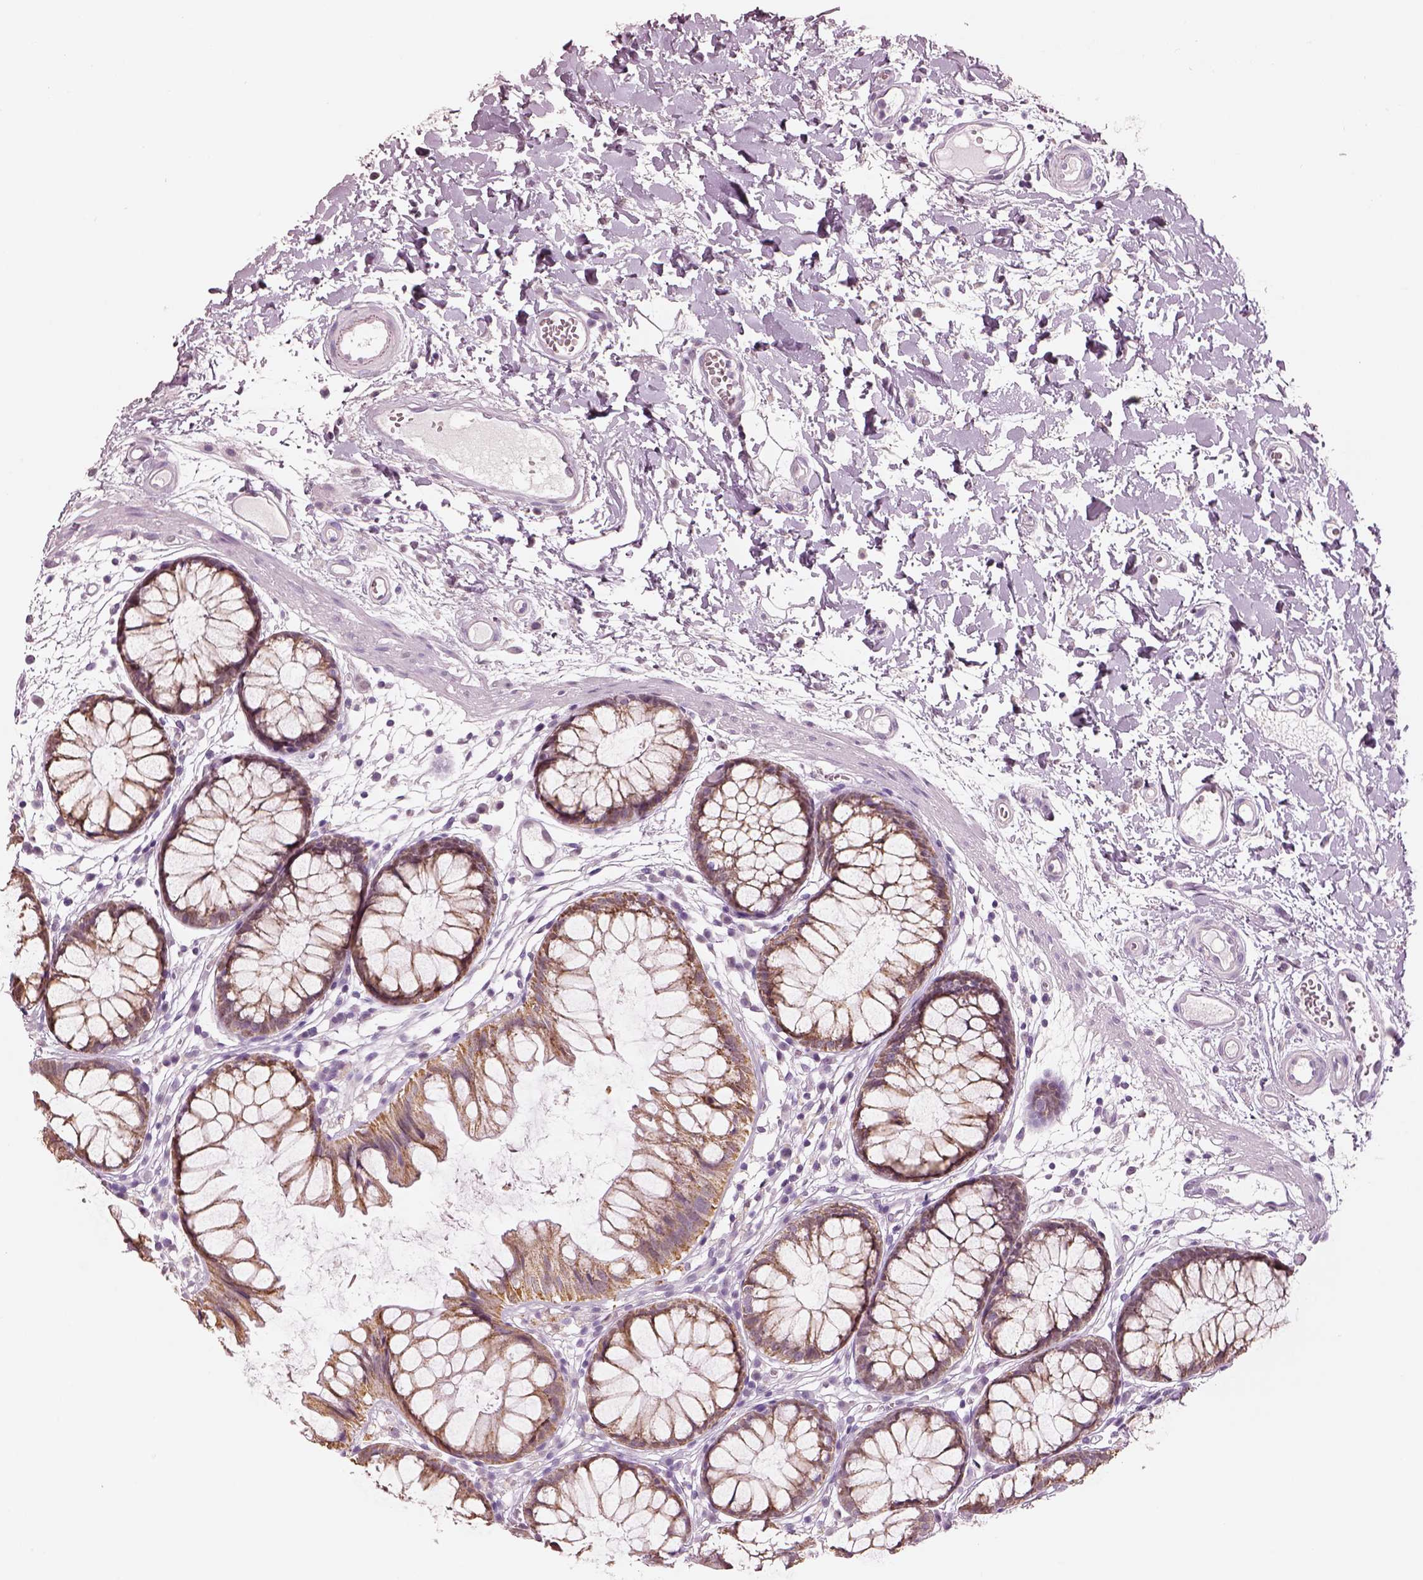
{"staining": {"intensity": "negative", "quantity": "none", "location": "none"}, "tissue": "colon", "cell_type": "Endothelial cells", "image_type": "normal", "snomed": [{"axis": "morphology", "description": "Normal tissue, NOS"}, {"axis": "morphology", "description": "Adenocarcinoma, NOS"}, {"axis": "topography", "description": "Colon"}], "caption": "DAB immunohistochemical staining of benign colon exhibits no significant staining in endothelial cells. (Stains: DAB IHC with hematoxylin counter stain, Microscopy: brightfield microscopy at high magnification).", "gene": "ELSPBP1", "patient": {"sex": "male", "age": 65}}